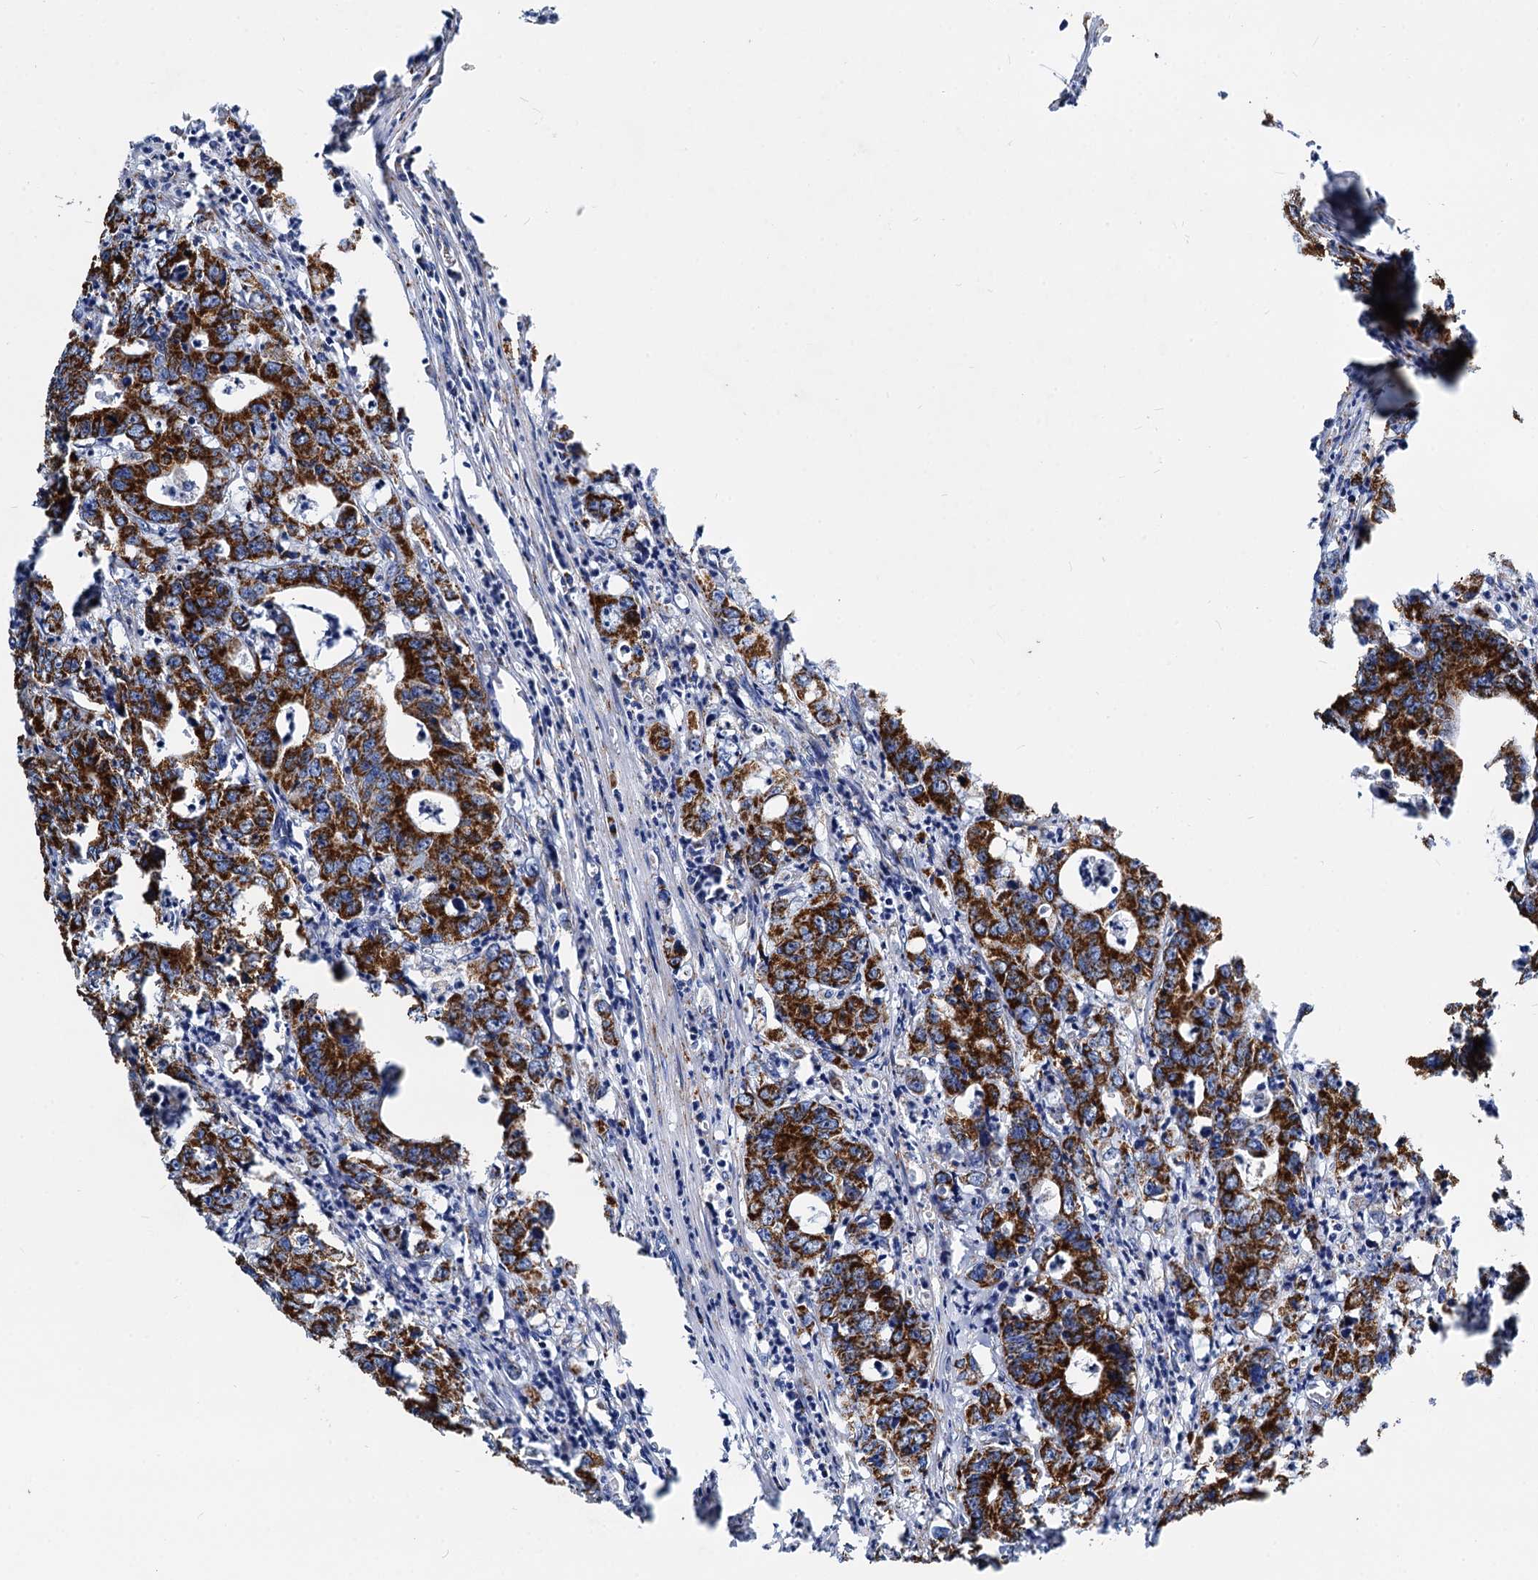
{"staining": {"intensity": "strong", "quantity": ">75%", "location": "cytoplasmic/membranous"}, "tissue": "colorectal cancer", "cell_type": "Tumor cells", "image_type": "cancer", "snomed": [{"axis": "morphology", "description": "Adenocarcinoma, NOS"}, {"axis": "topography", "description": "Colon"}], "caption": "Immunohistochemical staining of adenocarcinoma (colorectal) shows high levels of strong cytoplasmic/membranous staining in about >75% of tumor cells. (brown staining indicates protein expression, while blue staining denotes nuclei).", "gene": "TIMM10", "patient": {"sex": "female", "age": 75}}